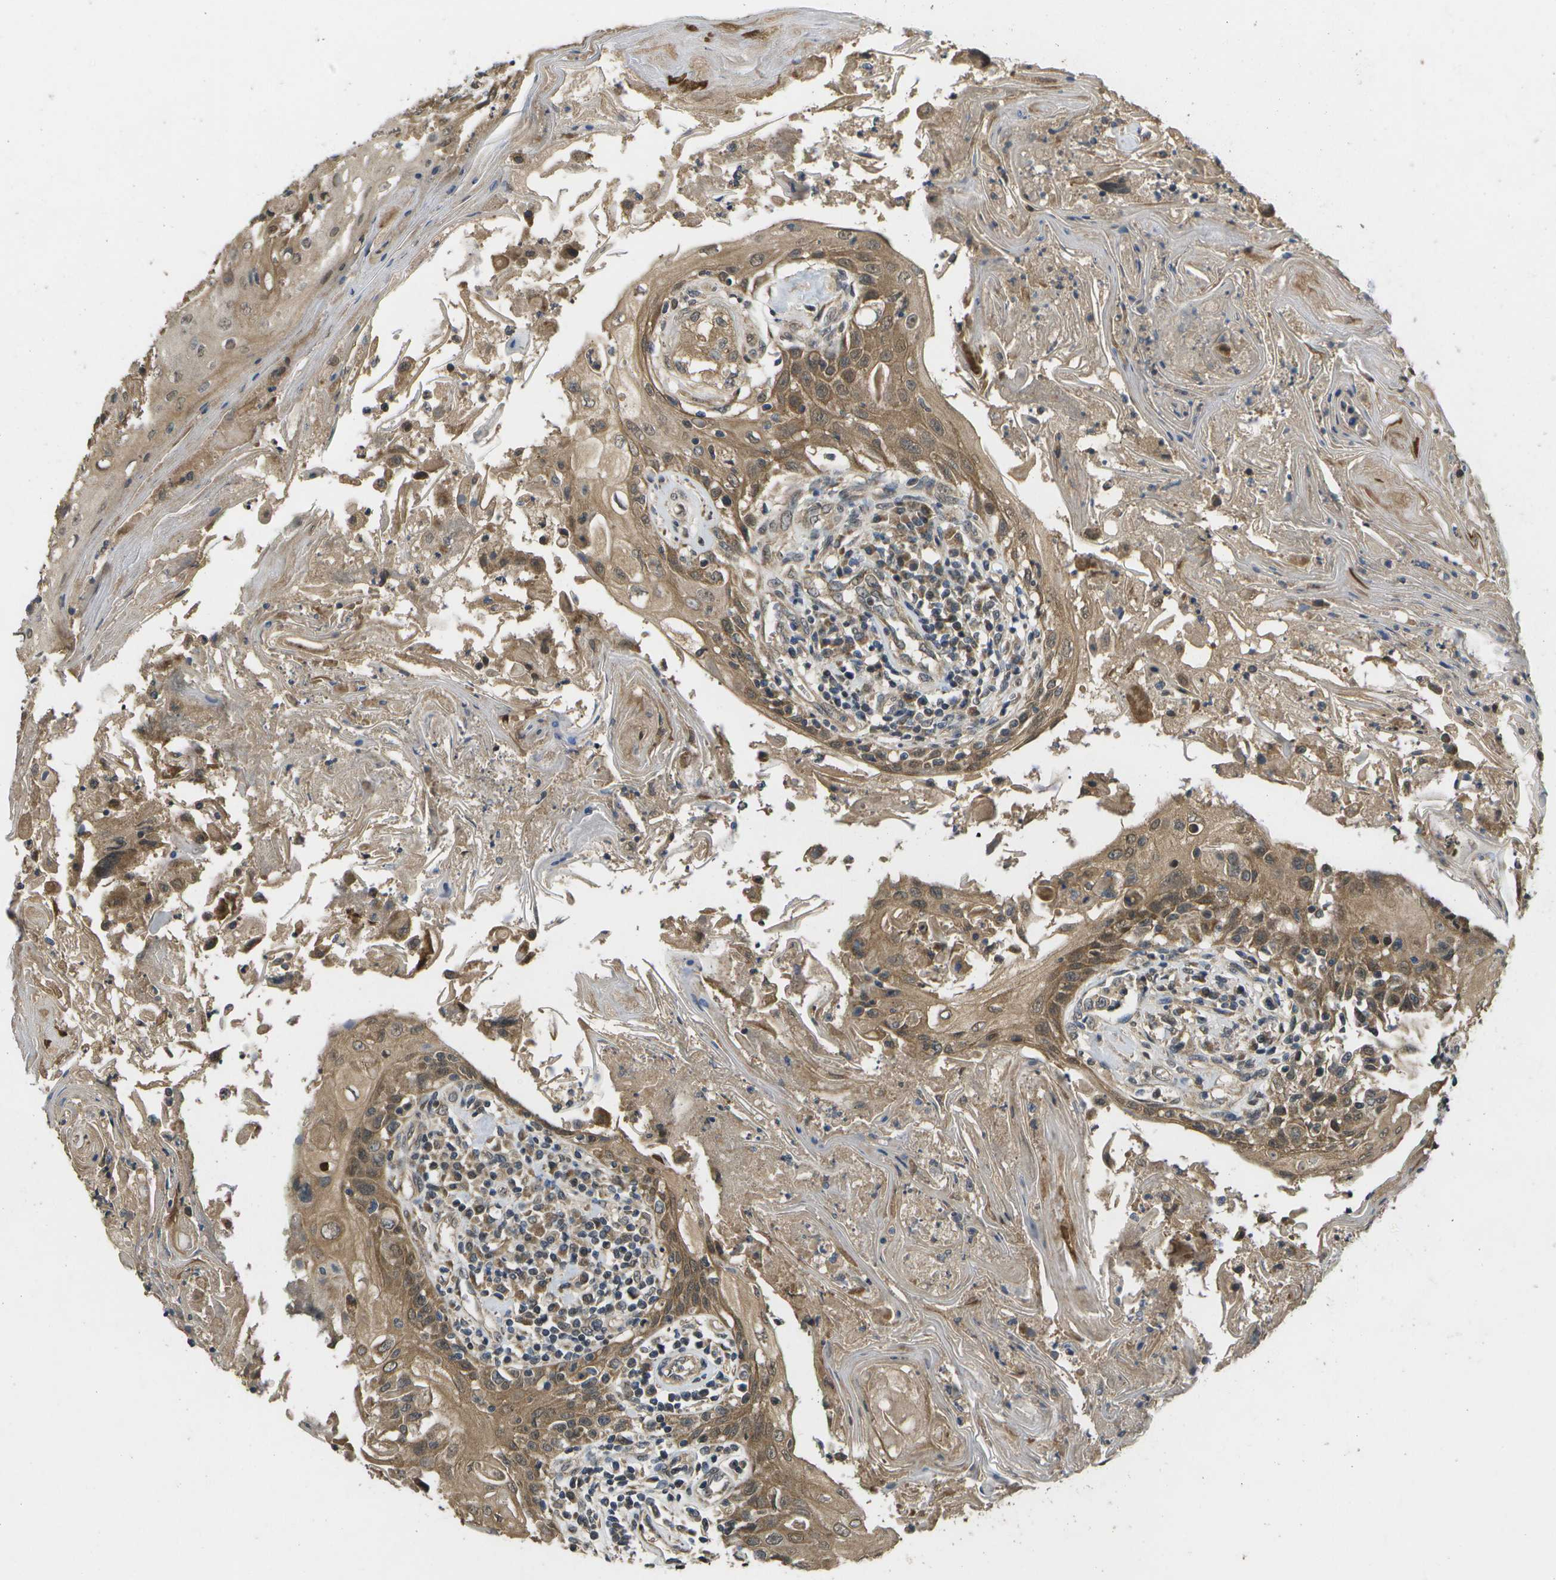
{"staining": {"intensity": "moderate", "quantity": ">75%", "location": "cytoplasmic/membranous,nuclear"}, "tissue": "head and neck cancer", "cell_type": "Tumor cells", "image_type": "cancer", "snomed": [{"axis": "morphology", "description": "Squamous cell carcinoma, NOS"}, {"axis": "topography", "description": "Oral tissue"}, {"axis": "topography", "description": "Head-Neck"}], "caption": "This is a micrograph of immunohistochemistry (IHC) staining of head and neck cancer (squamous cell carcinoma), which shows moderate staining in the cytoplasmic/membranous and nuclear of tumor cells.", "gene": "ALAS1", "patient": {"sex": "female", "age": 76}}